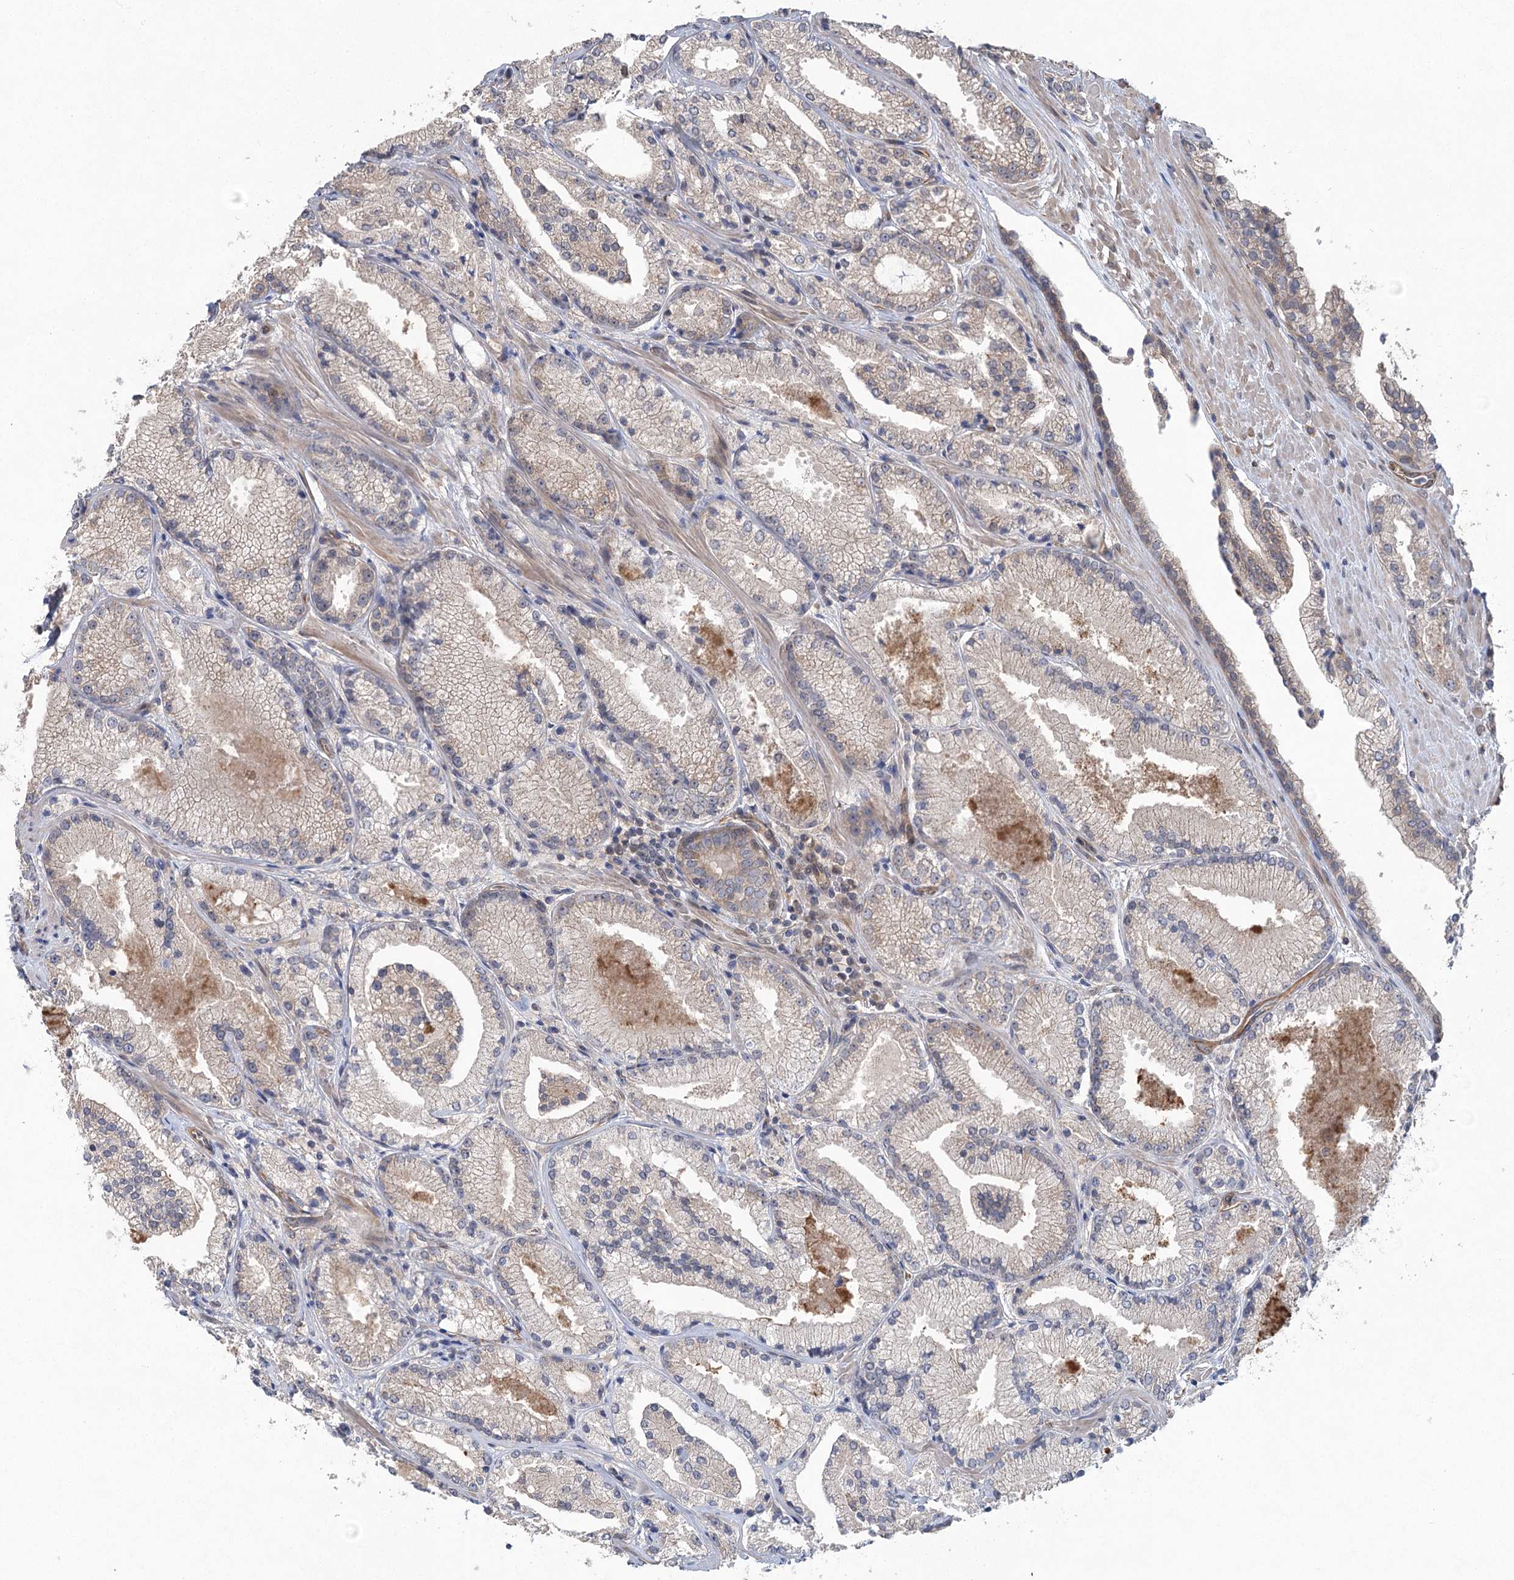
{"staining": {"intensity": "negative", "quantity": "none", "location": "none"}, "tissue": "prostate cancer", "cell_type": "Tumor cells", "image_type": "cancer", "snomed": [{"axis": "morphology", "description": "Adenocarcinoma, High grade"}, {"axis": "topography", "description": "Prostate"}], "caption": "A histopathology image of prostate cancer (adenocarcinoma (high-grade)) stained for a protein shows no brown staining in tumor cells.", "gene": "RWDD4", "patient": {"sex": "male", "age": 73}}